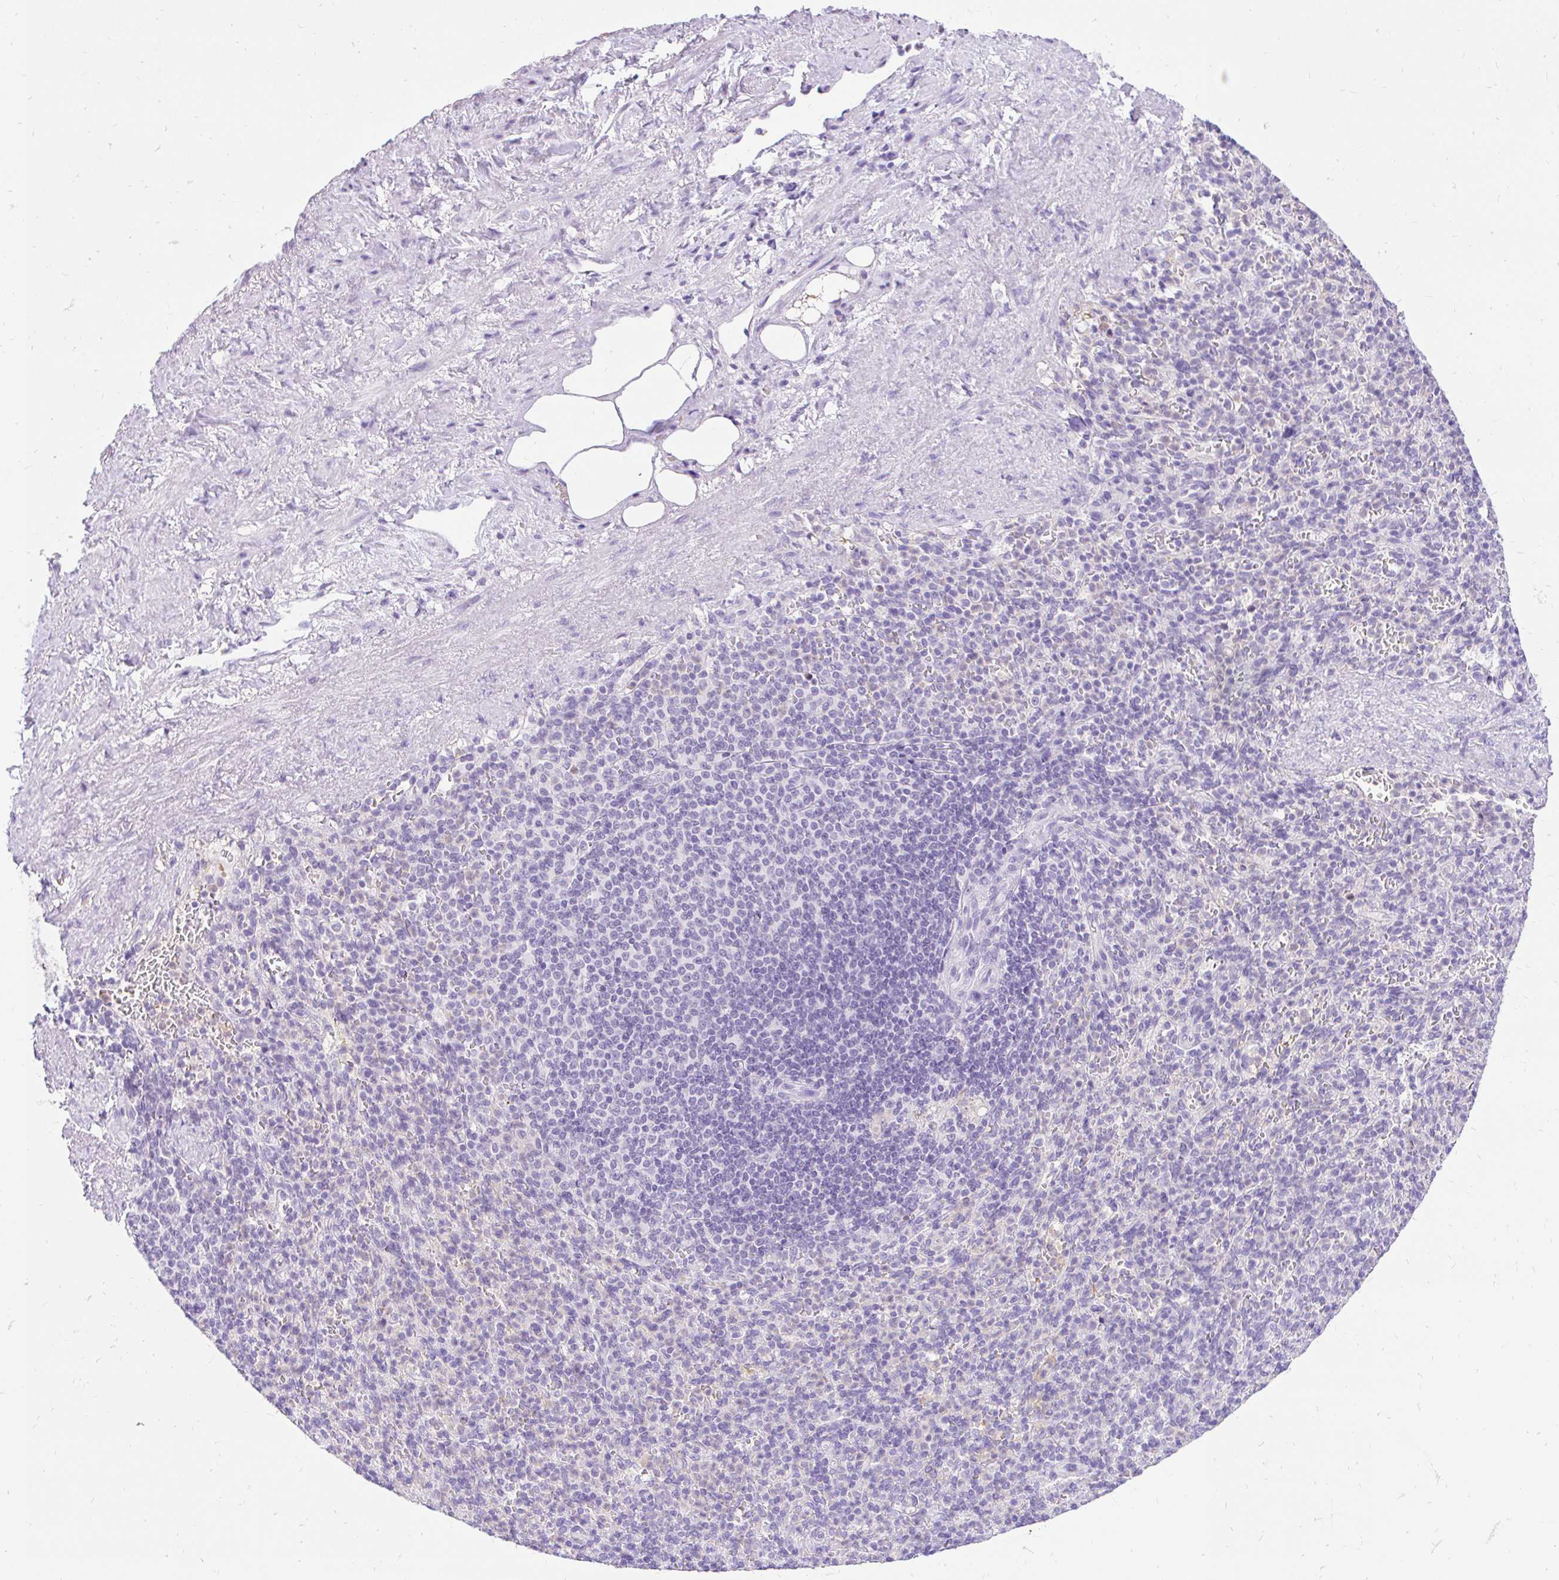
{"staining": {"intensity": "negative", "quantity": "none", "location": "none"}, "tissue": "spleen", "cell_type": "Cells in red pulp", "image_type": "normal", "snomed": [{"axis": "morphology", "description": "Normal tissue, NOS"}, {"axis": "topography", "description": "Spleen"}], "caption": "Protein analysis of unremarkable spleen demonstrates no significant staining in cells in red pulp.", "gene": "FATE1", "patient": {"sex": "female", "age": 74}}